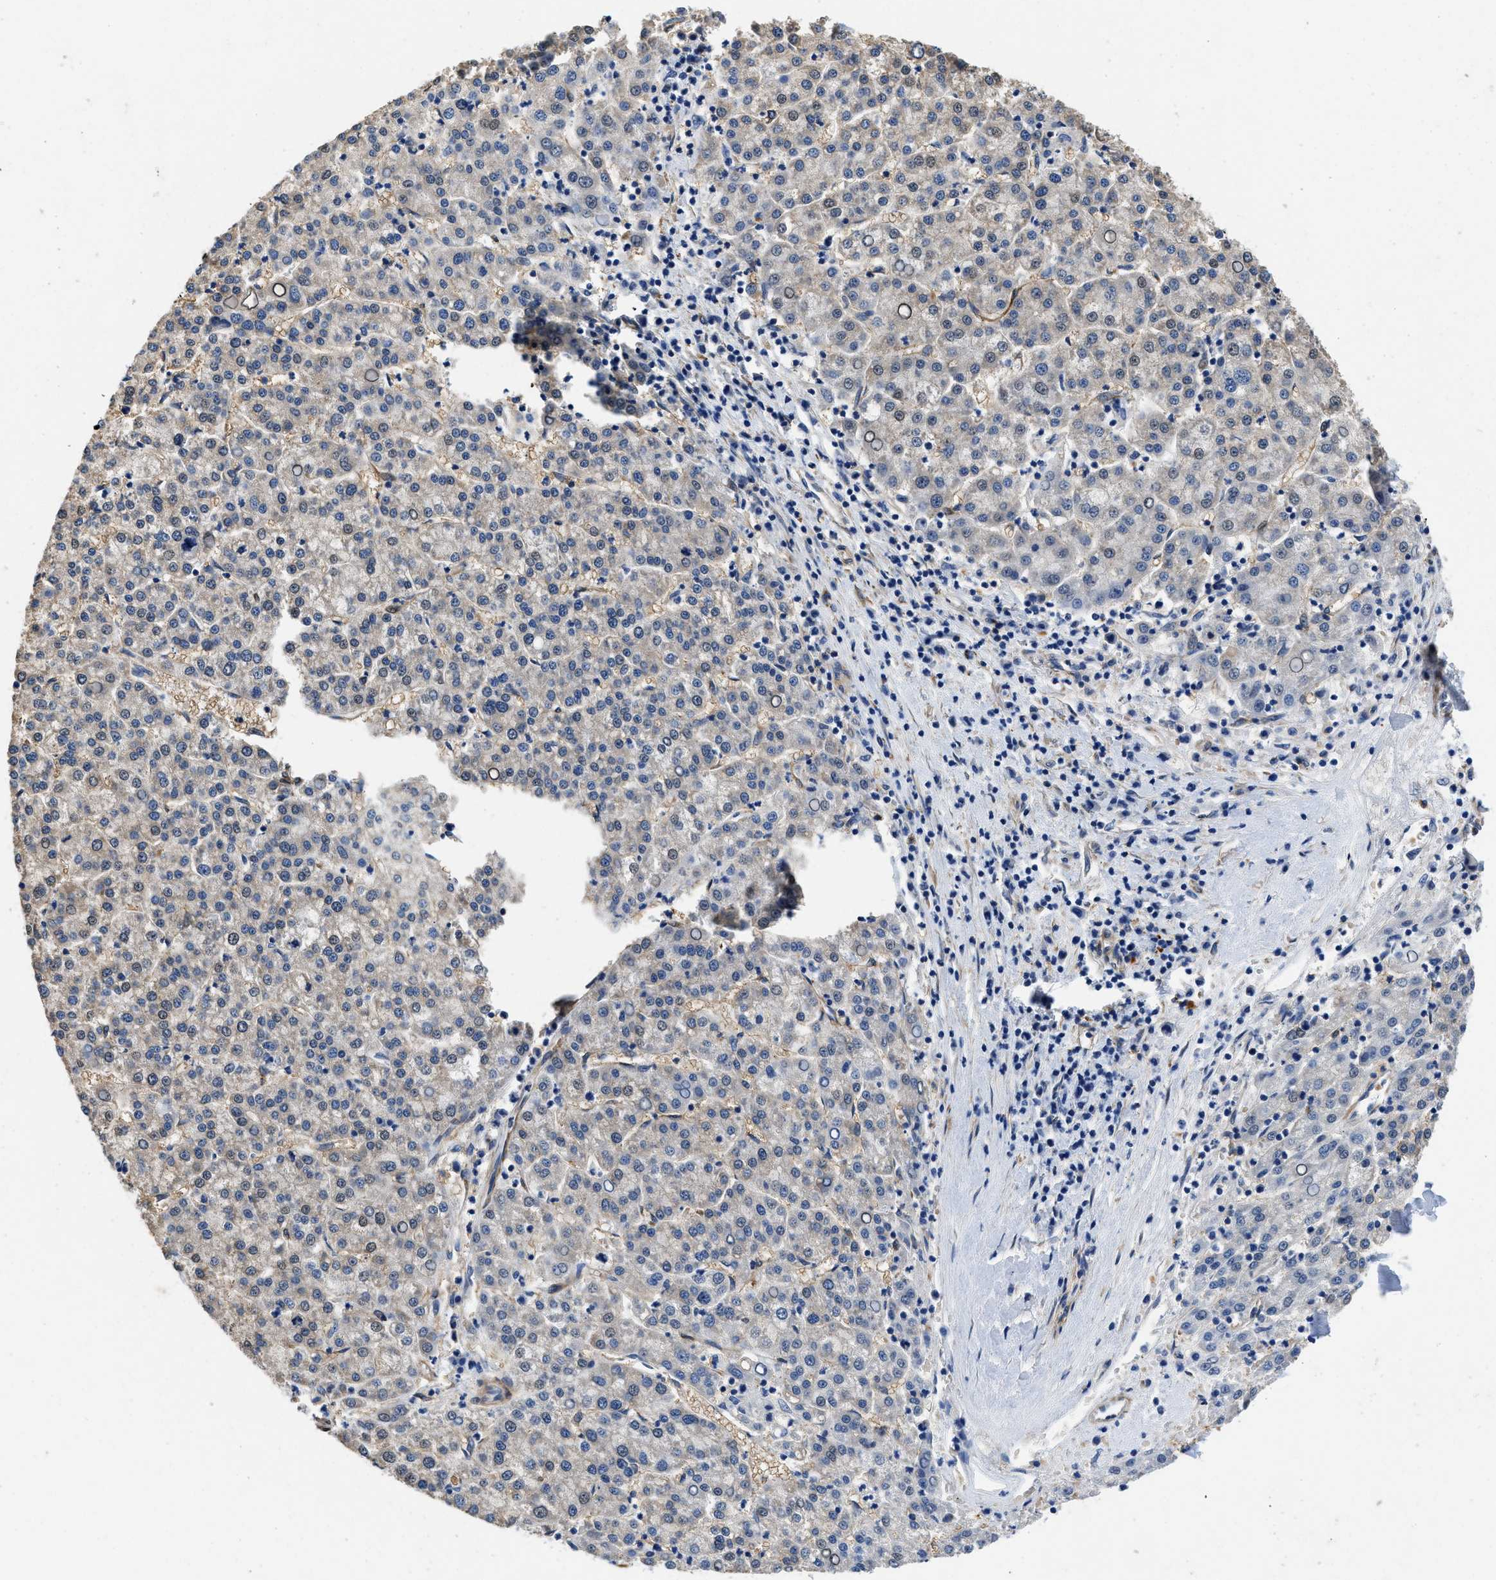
{"staining": {"intensity": "weak", "quantity": "<25%", "location": "cytoplasmic/membranous,nuclear"}, "tissue": "liver cancer", "cell_type": "Tumor cells", "image_type": "cancer", "snomed": [{"axis": "morphology", "description": "Carcinoma, Hepatocellular, NOS"}, {"axis": "topography", "description": "Liver"}], "caption": "Tumor cells show no significant protein expression in liver hepatocellular carcinoma.", "gene": "RAPH1", "patient": {"sex": "female", "age": 58}}